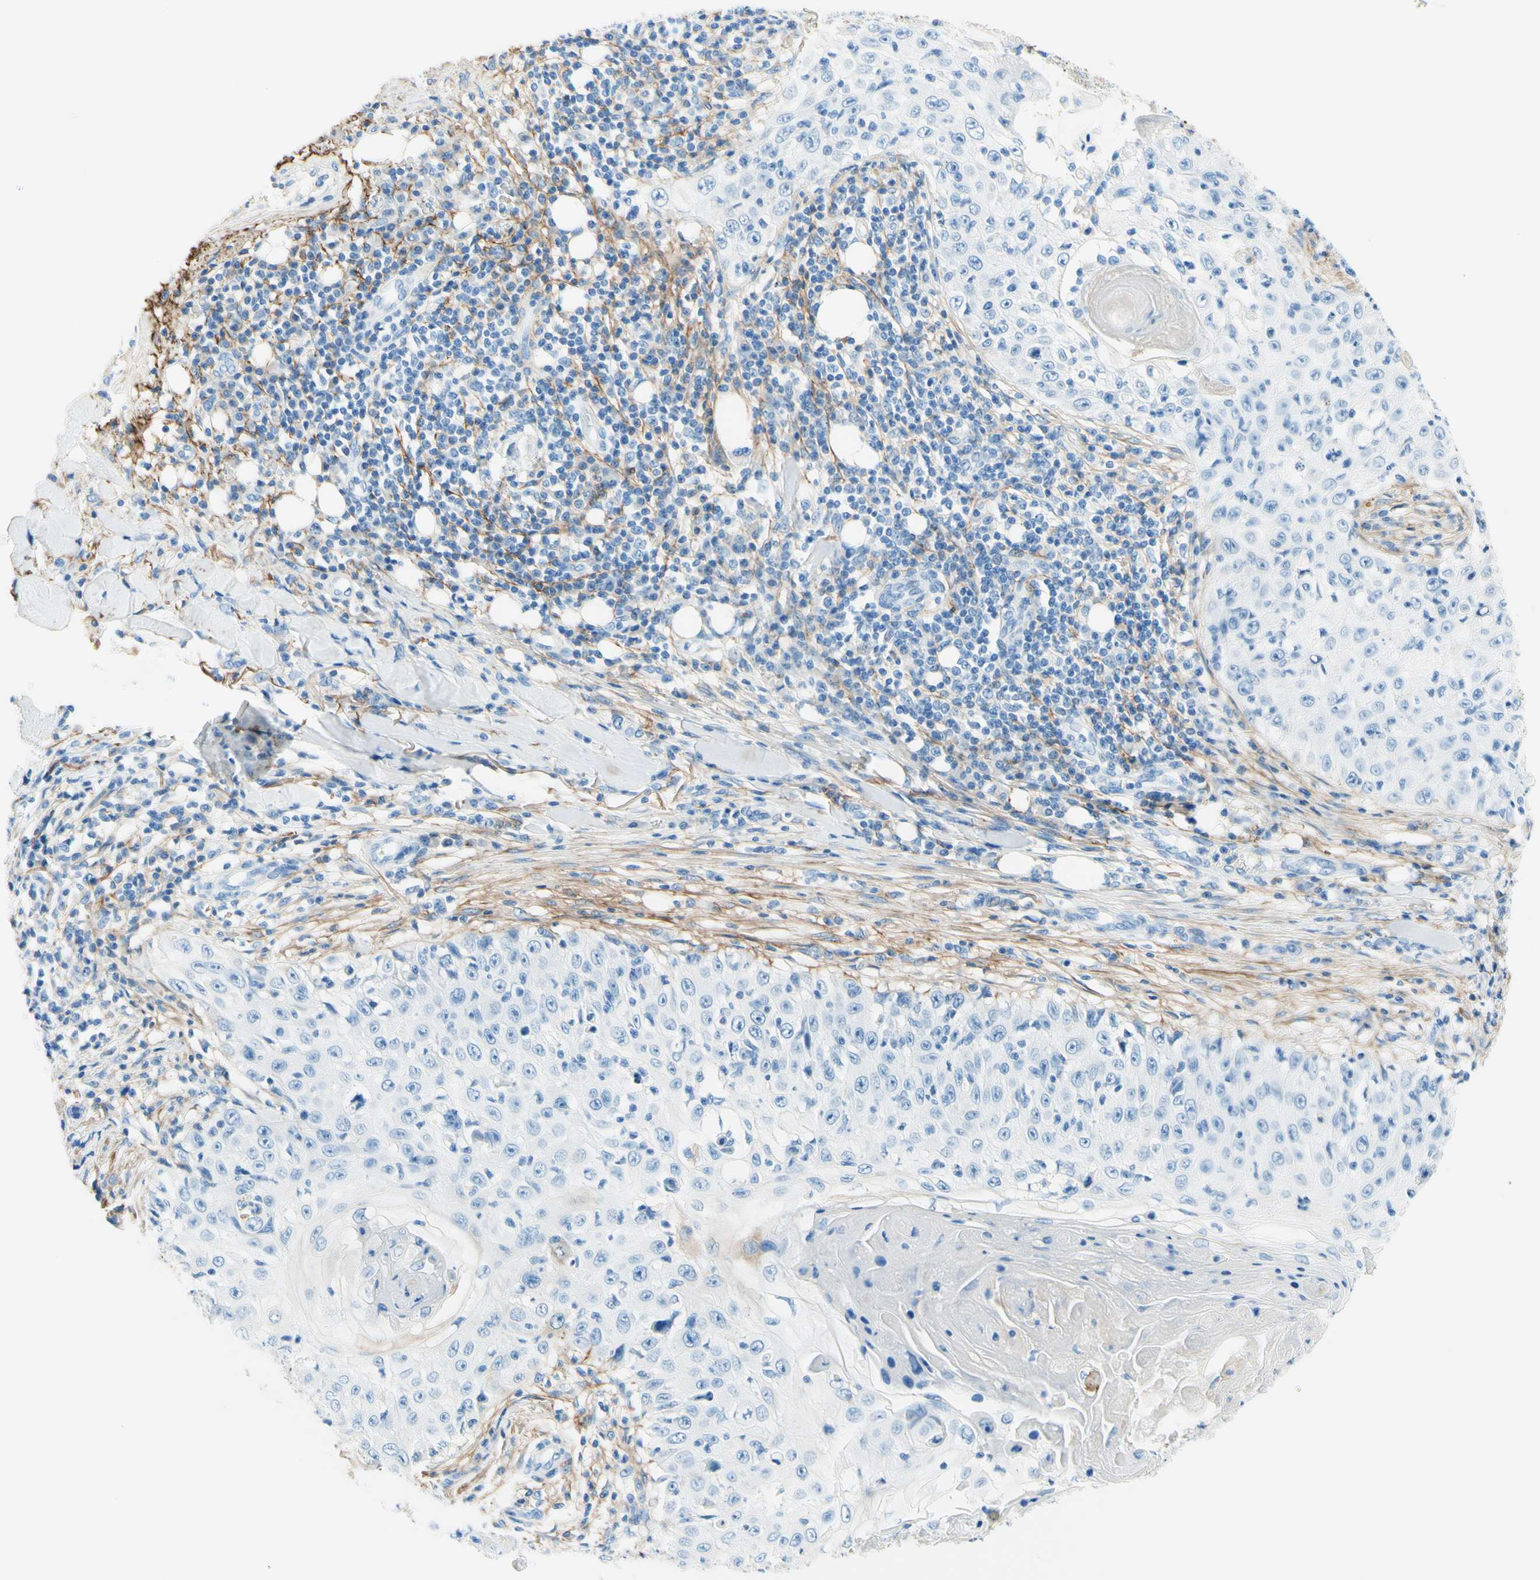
{"staining": {"intensity": "negative", "quantity": "none", "location": "none"}, "tissue": "skin cancer", "cell_type": "Tumor cells", "image_type": "cancer", "snomed": [{"axis": "morphology", "description": "Squamous cell carcinoma, NOS"}, {"axis": "topography", "description": "Skin"}], "caption": "Immunohistochemistry image of neoplastic tissue: skin cancer stained with DAB (3,3'-diaminobenzidine) exhibits no significant protein staining in tumor cells.", "gene": "MFAP5", "patient": {"sex": "male", "age": 86}}